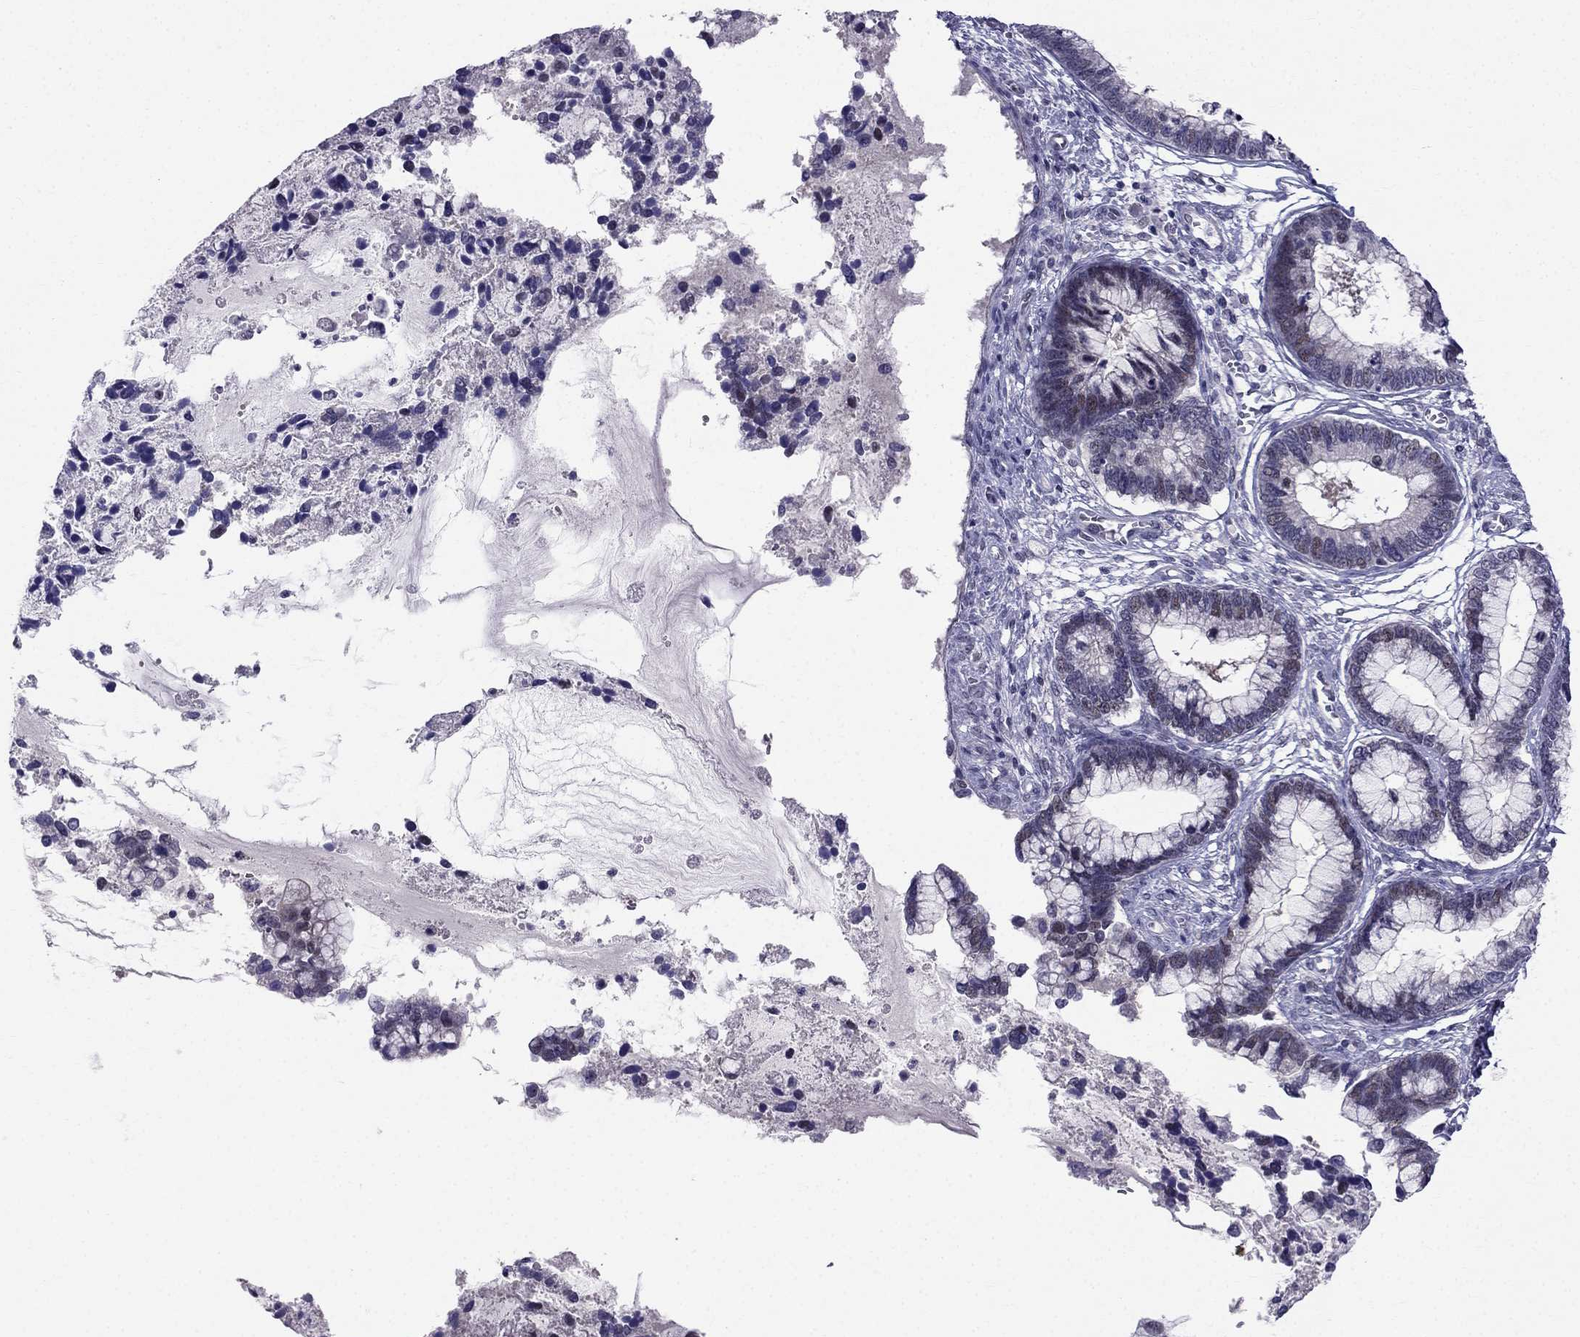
{"staining": {"intensity": "negative", "quantity": "none", "location": "none"}, "tissue": "cervical cancer", "cell_type": "Tumor cells", "image_type": "cancer", "snomed": [{"axis": "morphology", "description": "Adenocarcinoma, NOS"}, {"axis": "topography", "description": "Cervix"}], "caption": "Tumor cells are negative for protein expression in human cervical adenocarcinoma.", "gene": "BAG5", "patient": {"sex": "female", "age": 44}}